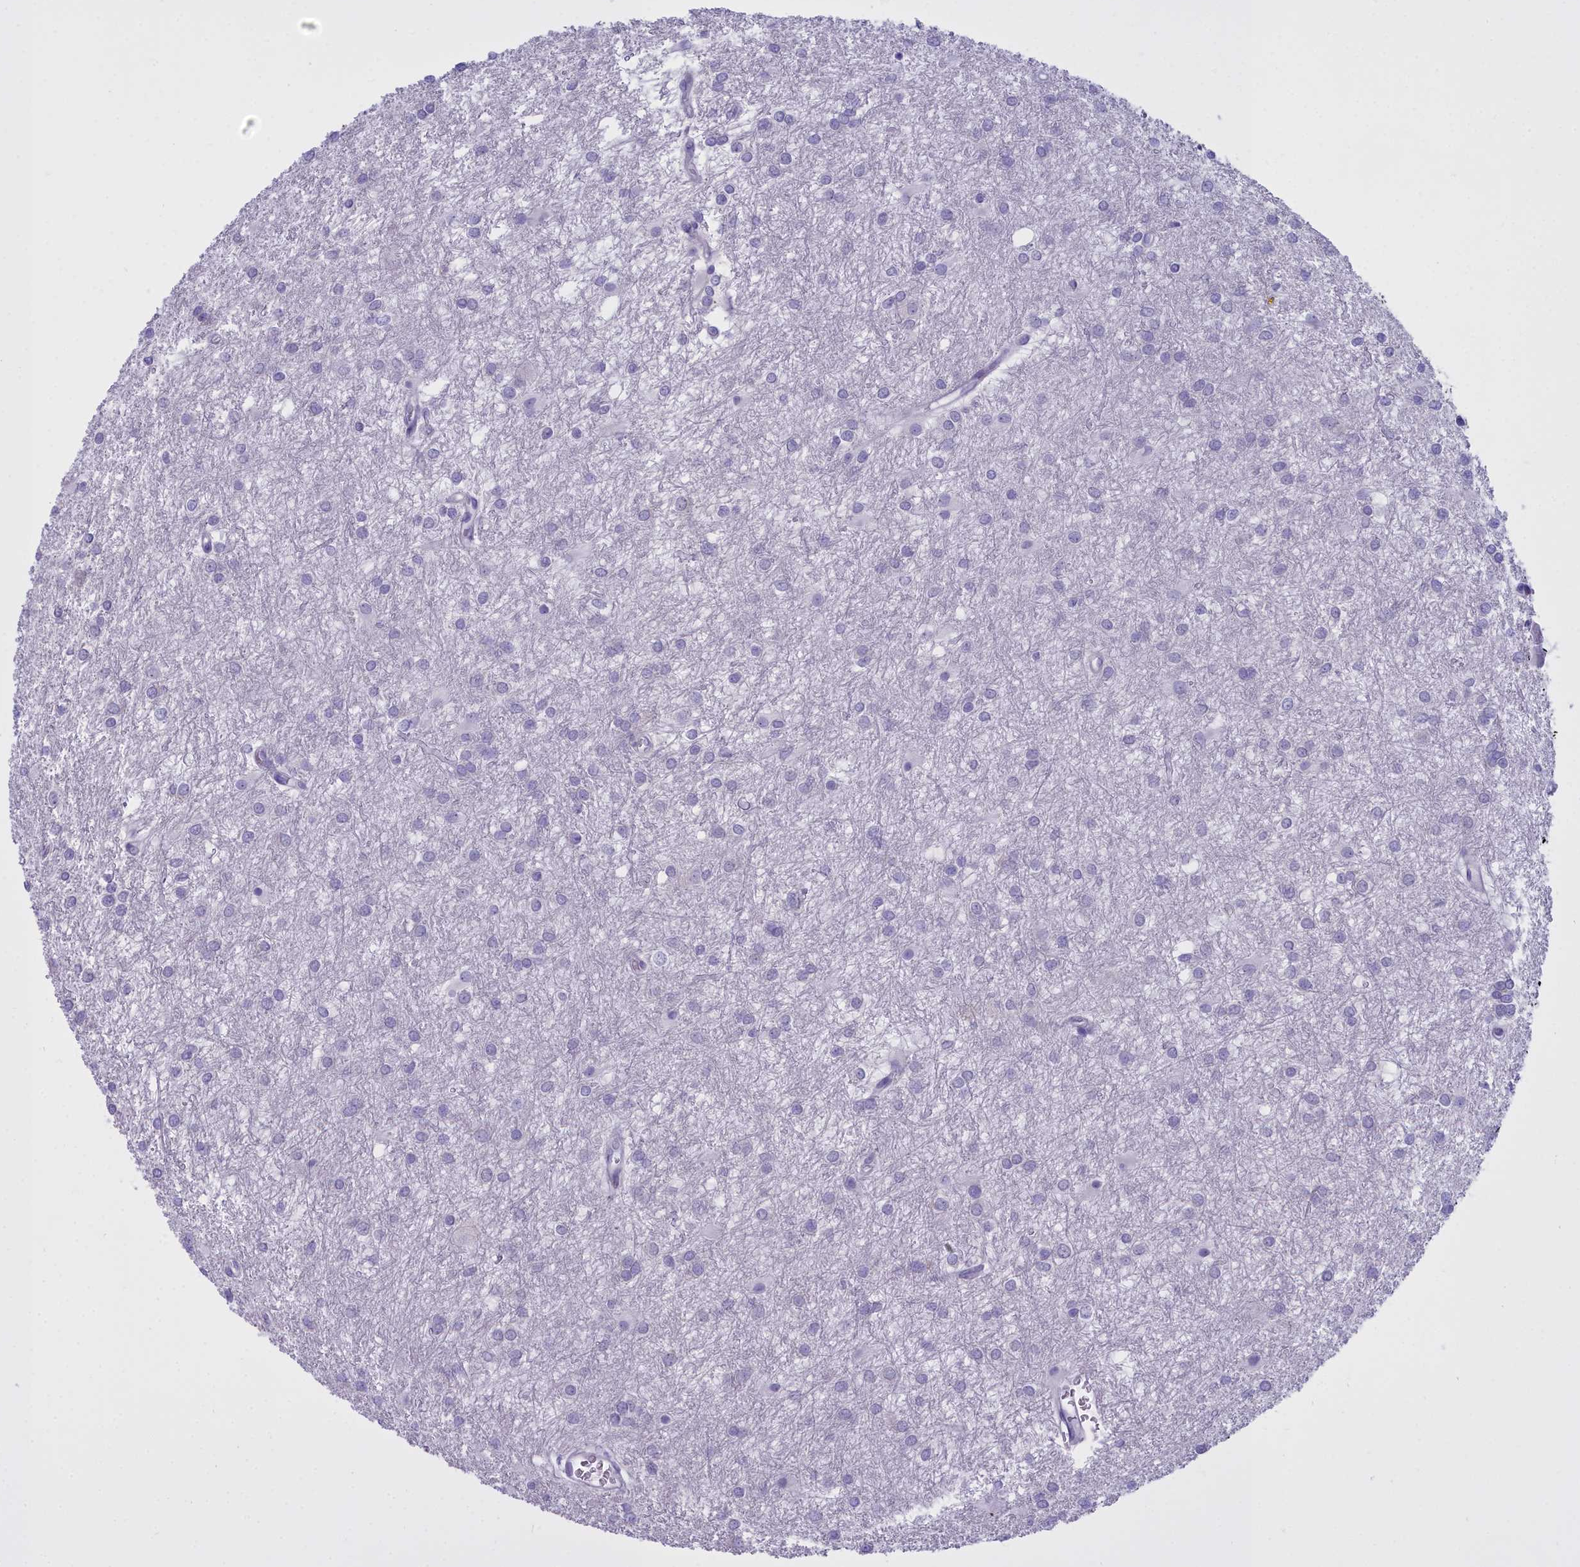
{"staining": {"intensity": "negative", "quantity": "none", "location": "none"}, "tissue": "glioma", "cell_type": "Tumor cells", "image_type": "cancer", "snomed": [{"axis": "morphology", "description": "Glioma, malignant, High grade"}, {"axis": "topography", "description": "Brain"}], "caption": "Tumor cells show no significant protein positivity in malignant high-grade glioma.", "gene": "CD5", "patient": {"sex": "female", "age": 50}}